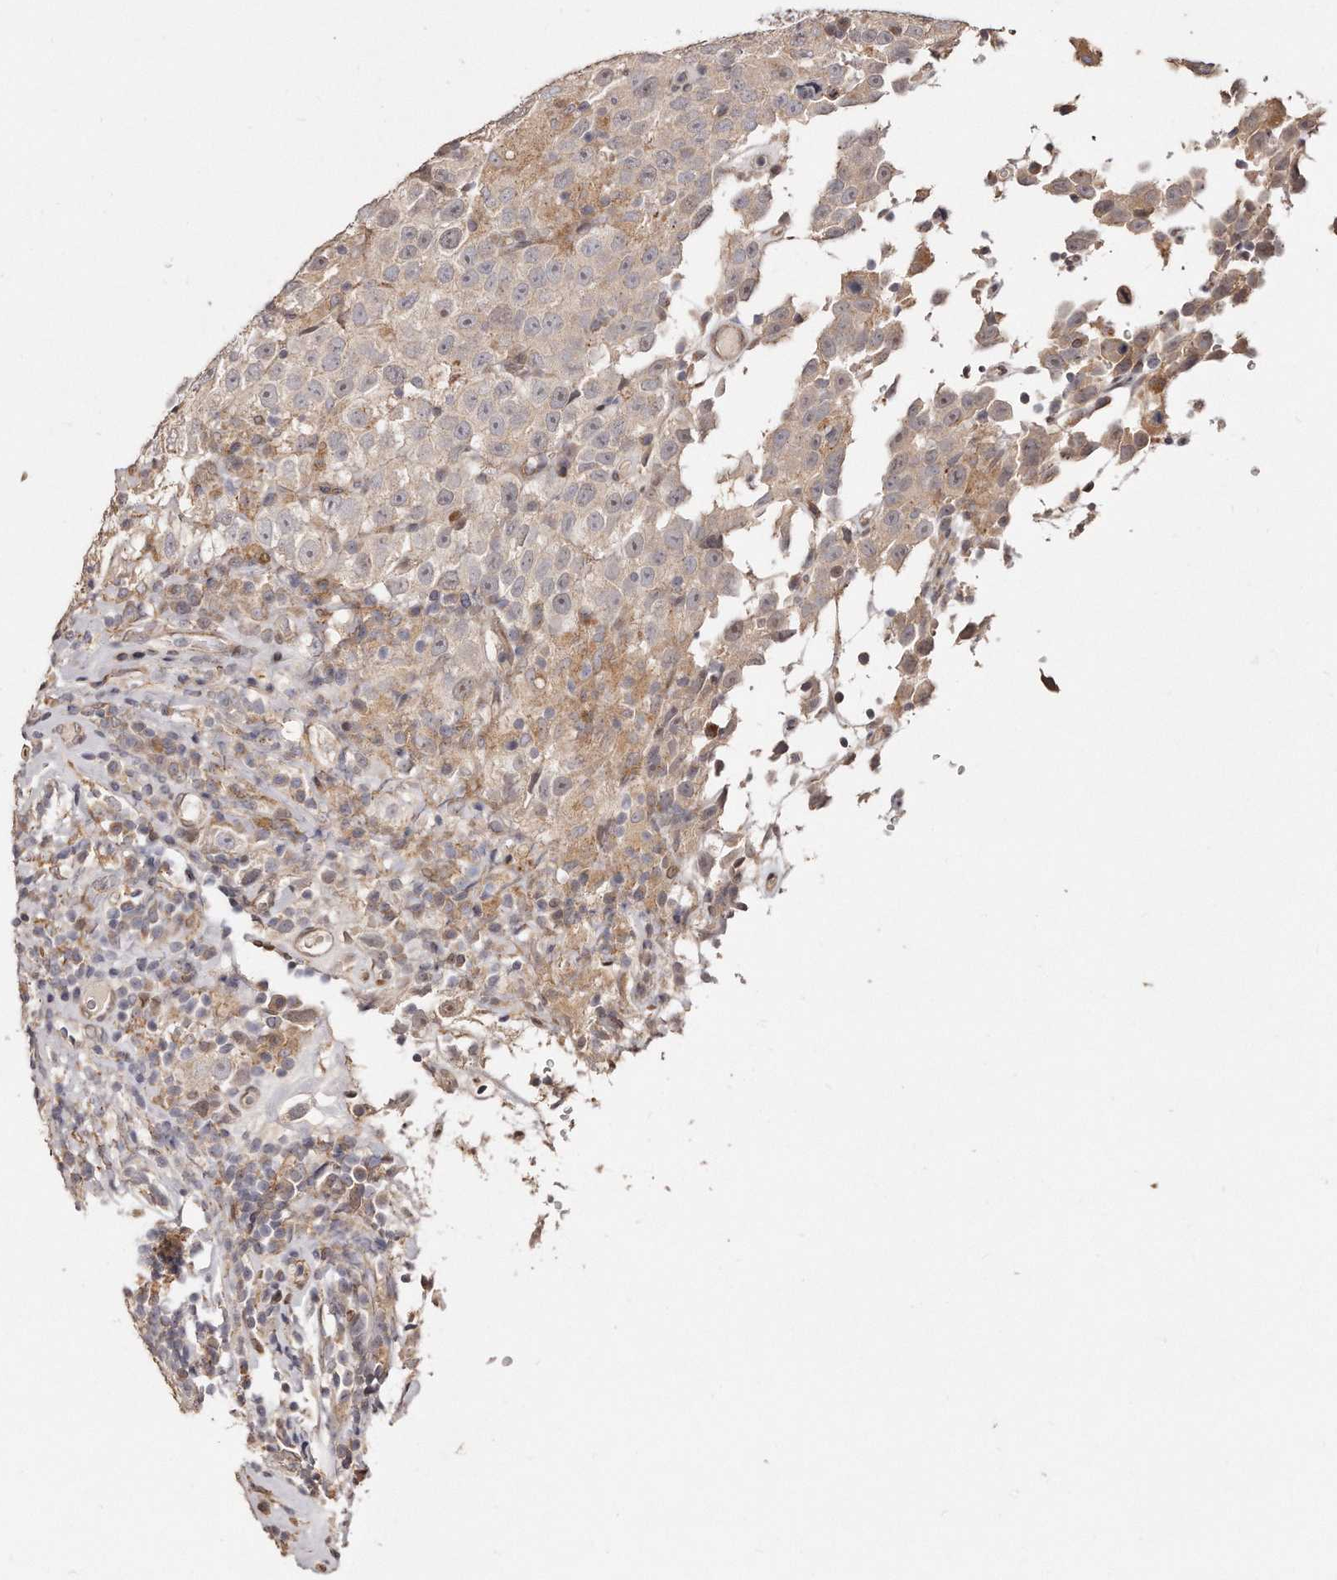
{"staining": {"intensity": "negative", "quantity": "none", "location": "none"}, "tissue": "testis cancer", "cell_type": "Tumor cells", "image_type": "cancer", "snomed": [{"axis": "morphology", "description": "Seminoma, NOS"}, {"axis": "topography", "description": "Testis"}], "caption": "The immunohistochemistry (IHC) histopathology image has no significant staining in tumor cells of testis seminoma tissue.", "gene": "HASPIN", "patient": {"sex": "male", "age": 41}}